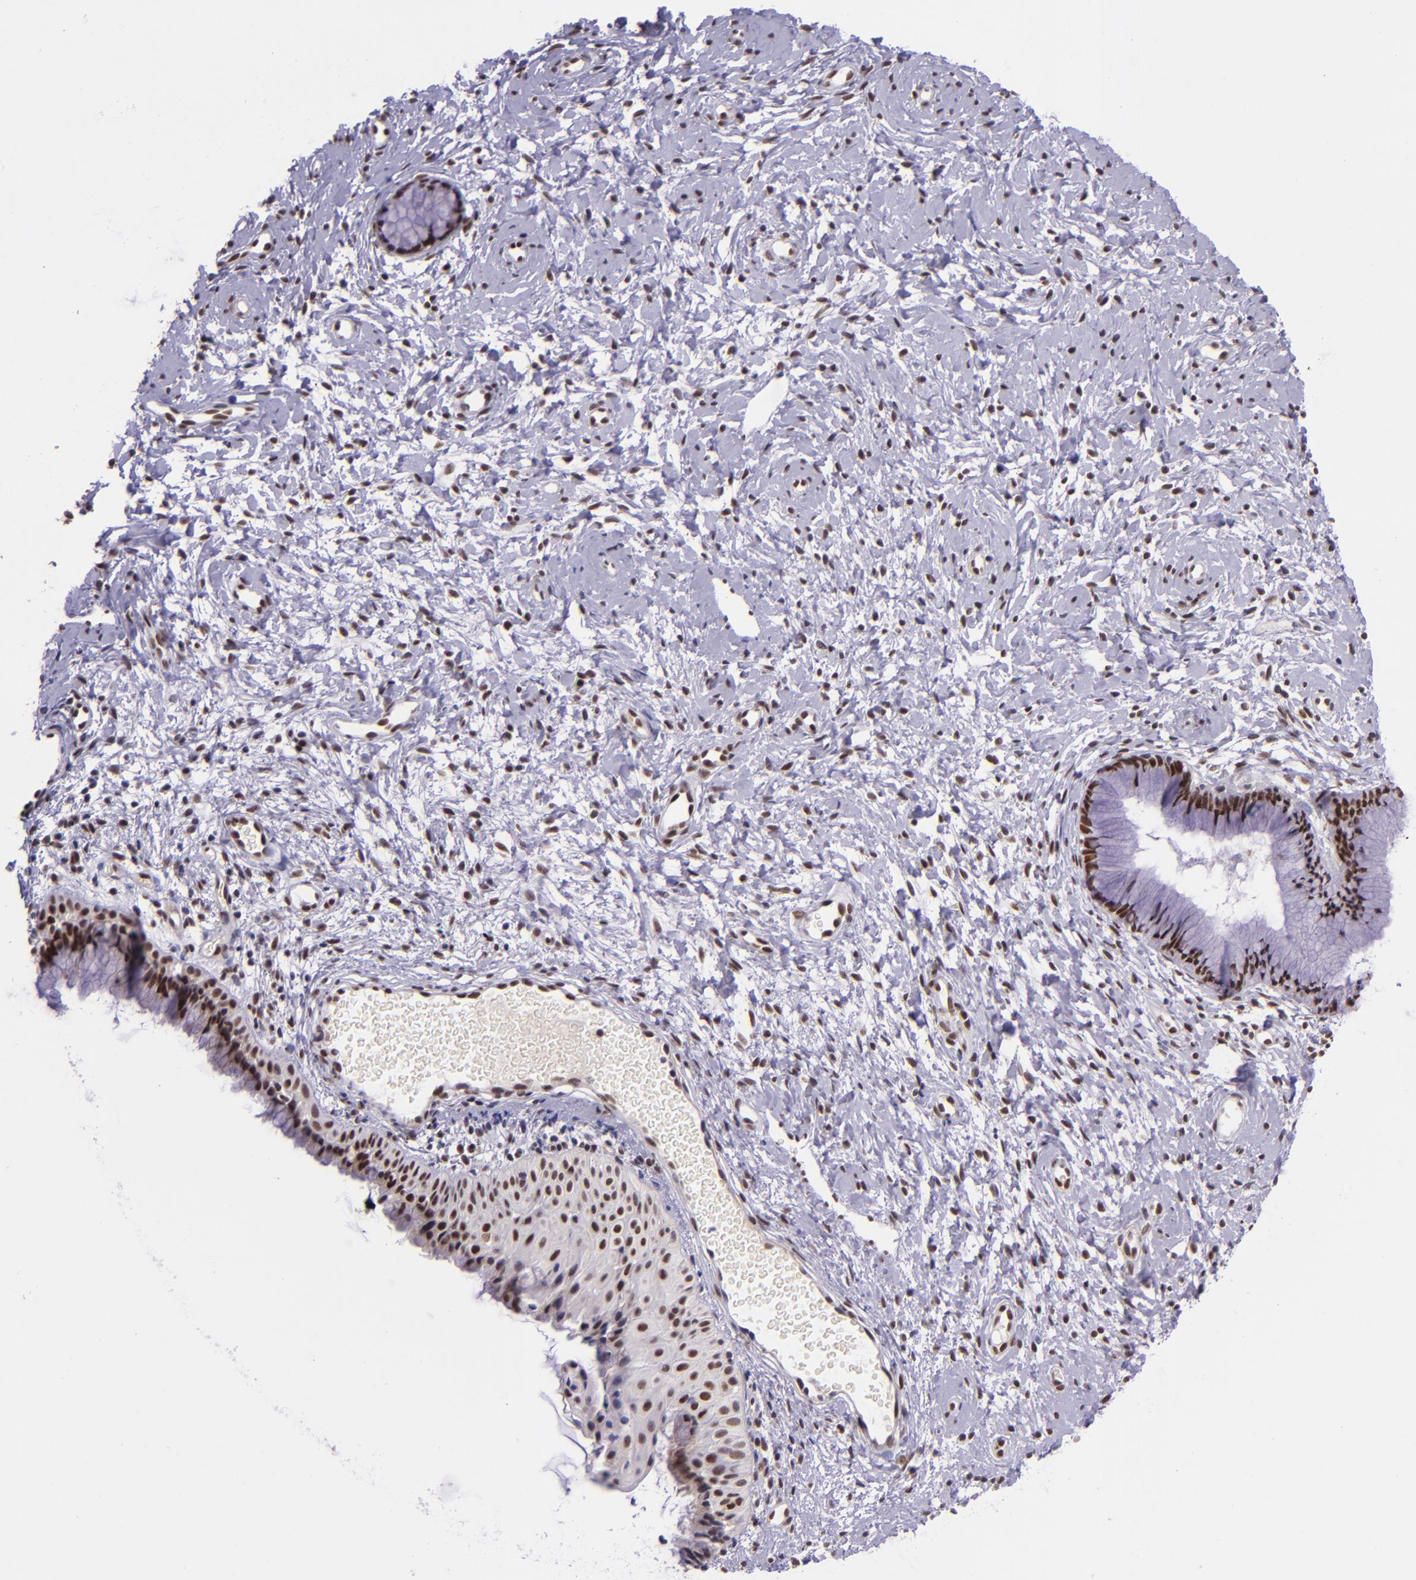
{"staining": {"intensity": "moderate", "quantity": ">75%", "location": "nuclear"}, "tissue": "cervix", "cell_type": "Glandular cells", "image_type": "normal", "snomed": [{"axis": "morphology", "description": "Normal tissue, NOS"}, {"axis": "topography", "description": "Cervix"}], "caption": "IHC histopathology image of benign cervix: cervix stained using immunohistochemistry (IHC) shows medium levels of moderate protein expression localized specifically in the nuclear of glandular cells, appearing as a nuclear brown color.", "gene": "GPKOW", "patient": {"sex": "female", "age": 46}}